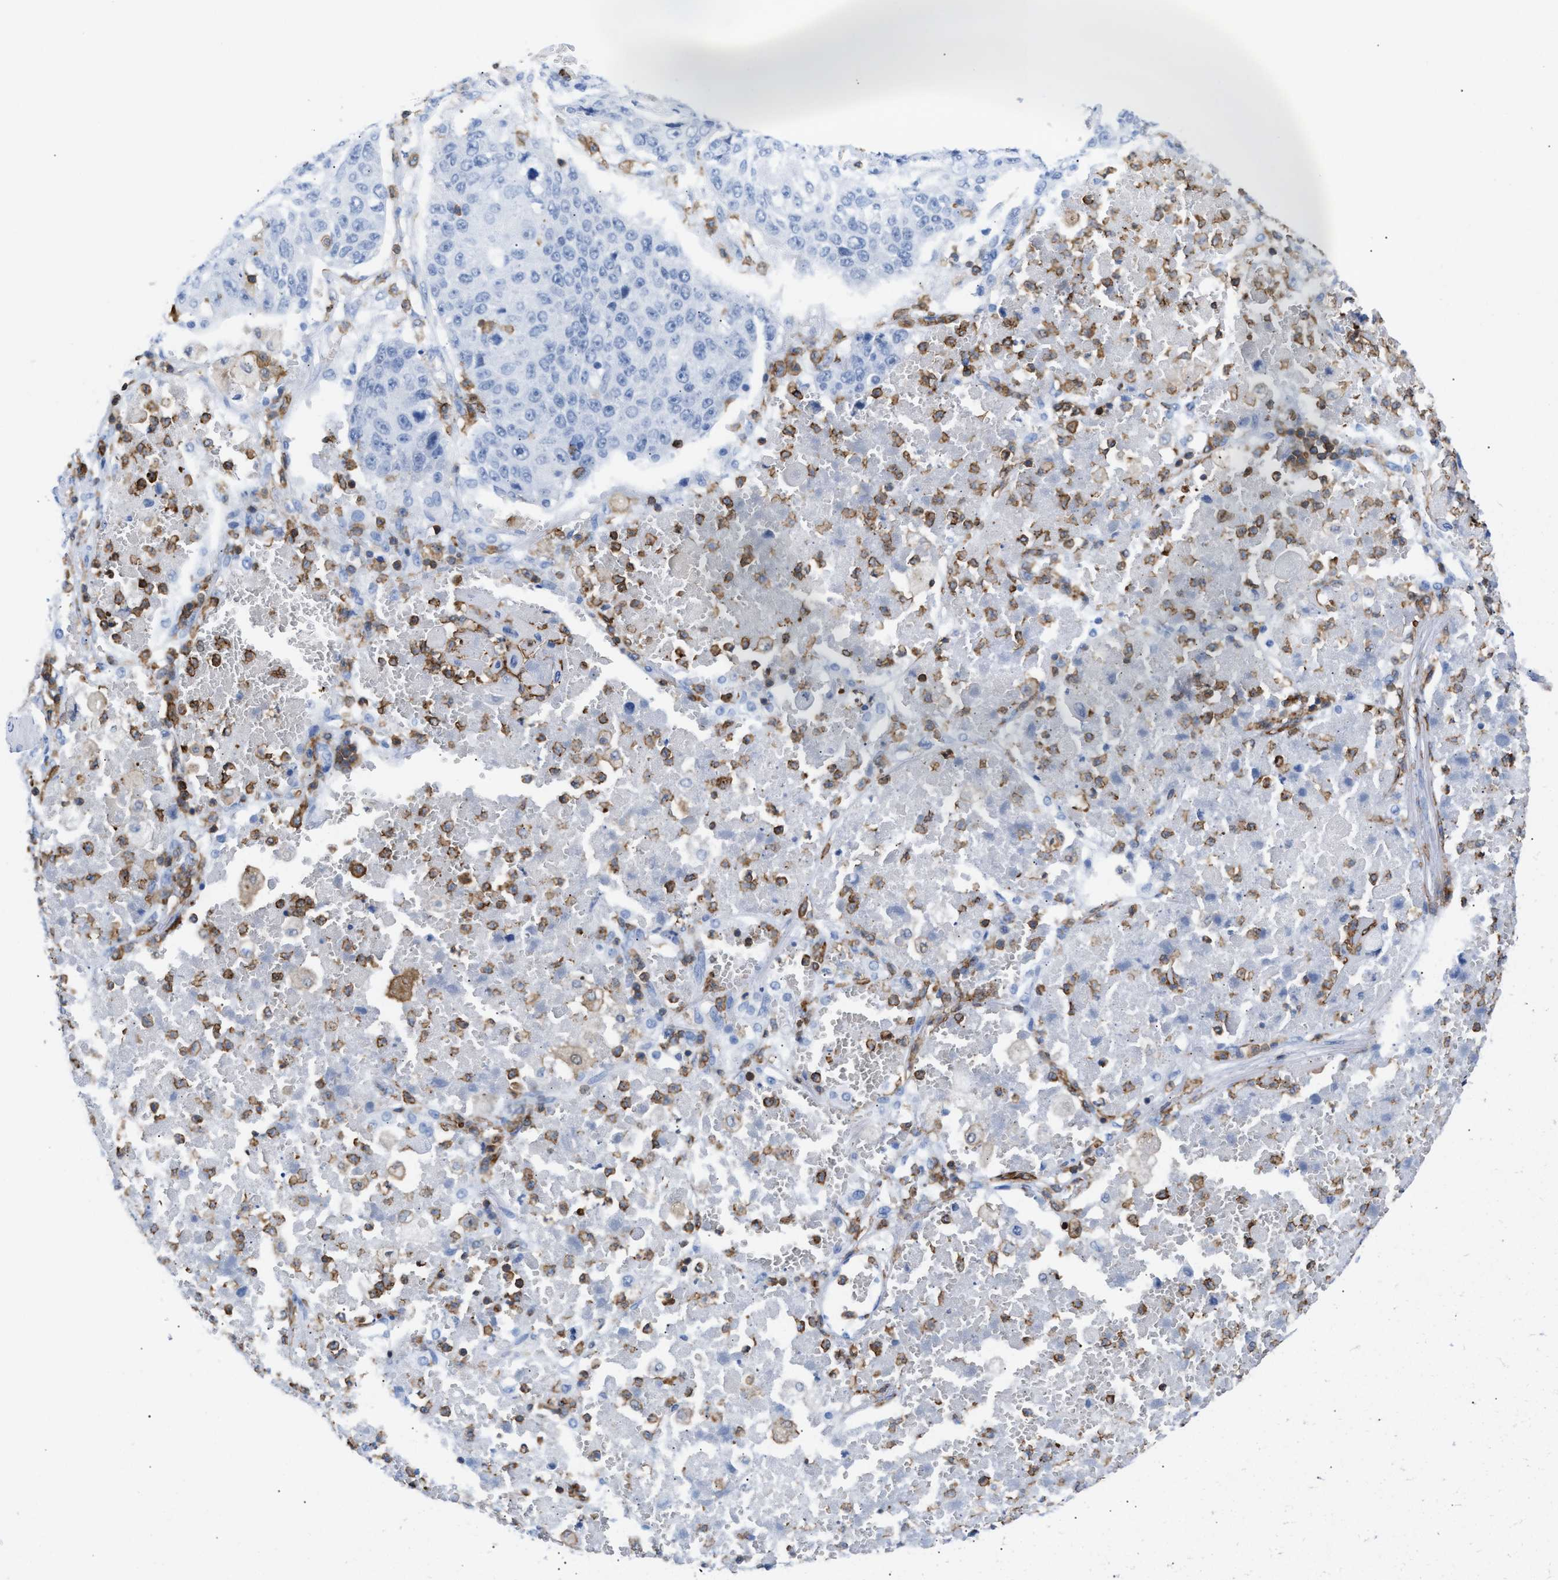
{"staining": {"intensity": "negative", "quantity": "none", "location": "none"}, "tissue": "lung cancer", "cell_type": "Tumor cells", "image_type": "cancer", "snomed": [{"axis": "morphology", "description": "Squamous cell carcinoma, NOS"}, {"axis": "topography", "description": "Lung"}], "caption": "Human lung squamous cell carcinoma stained for a protein using immunohistochemistry (IHC) demonstrates no staining in tumor cells.", "gene": "LCP1", "patient": {"sex": "male", "age": 61}}